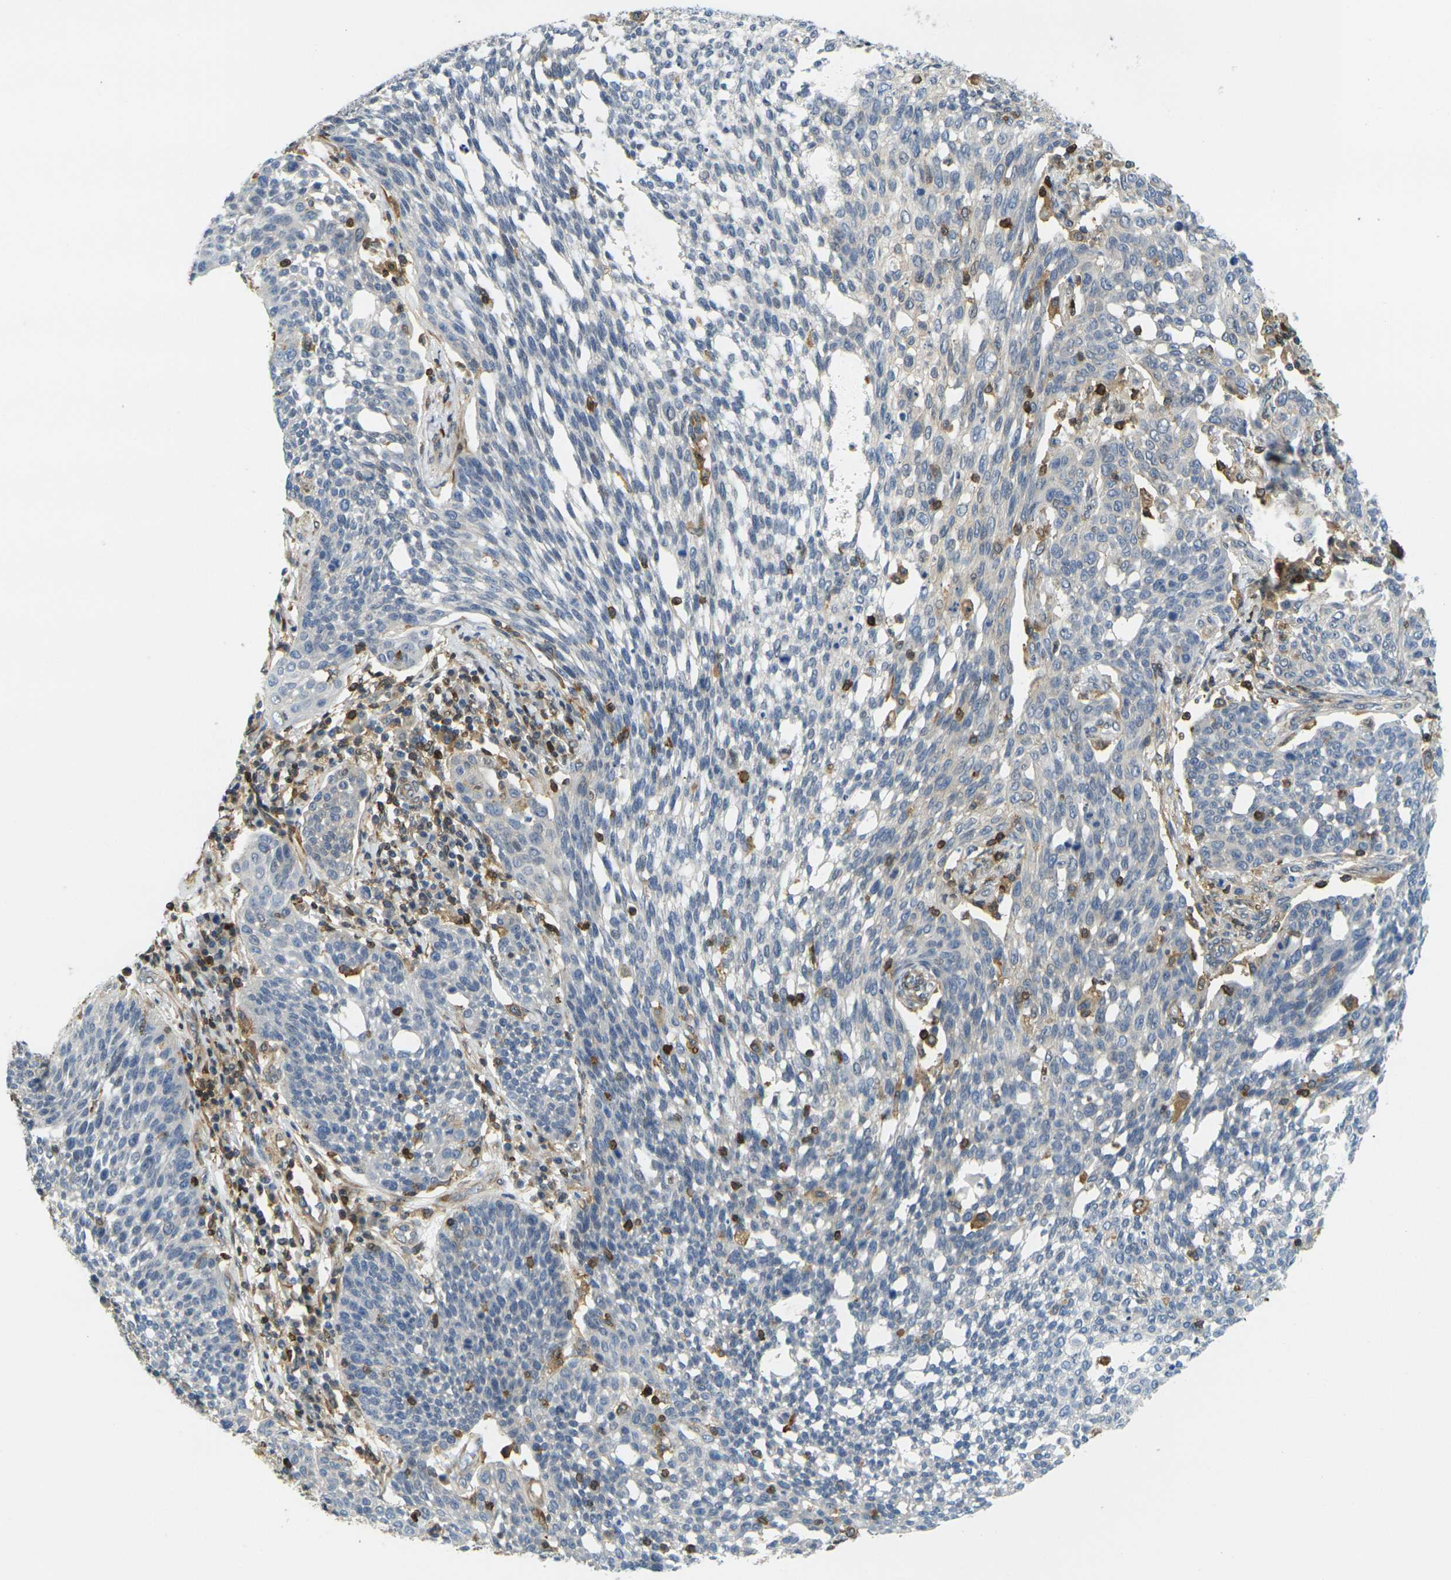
{"staining": {"intensity": "weak", "quantity": "<25%", "location": "cytoplasmic/membranous"}, "tissue": "cervical cancer", "cell_type": "Tumor cells", "image_type": "cancer", "snomed": [{"axis": "morphology", "description": "Squamous cell carcinoma, NOS"}, {"axis": "topography", "description": "Cervix"}], "caption": "DAB immunohistochemical staining of human cervical squamous cell carcinoma displays no significant expression in tumor cells.", "gene": "LASP1", "patient": {"sex": "female", "age": 34}}